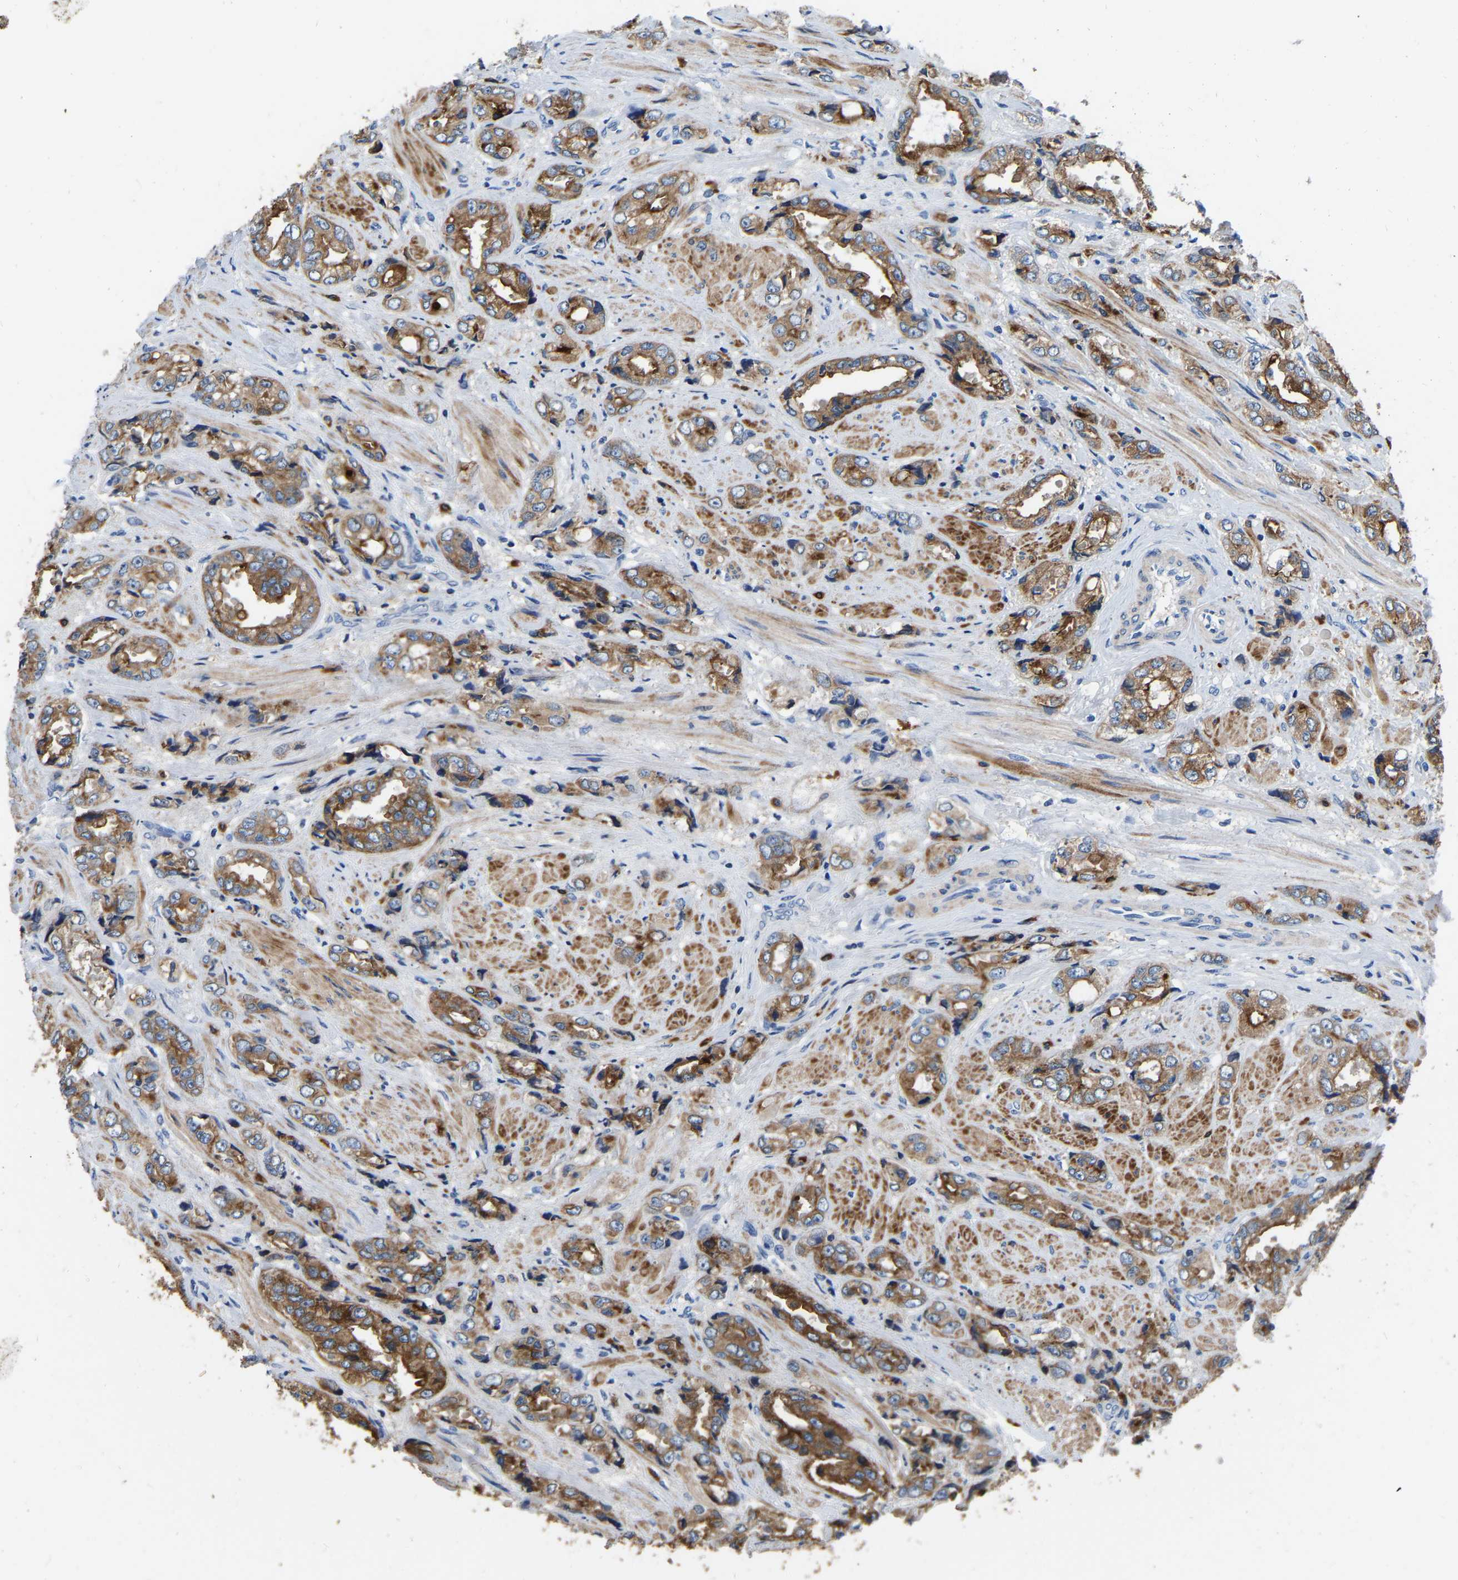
{"staining": {"intensity": "strong", "quantity": ">75%", "location": "cytoplasmic/membranous"}, "tissue": "prostate cancer", "cell_type": "Tumor cells", "image_type": "cancer", "snomed": [{"axis": "morphology", "description": "Adenocarcinoma, High grade"}, {"axis": "topography", "description": "Prostate"}], "caption": "Protein analysis of prostate cancer tissue displays strong cytoplasmic/membranous expression in approximately >75% of tumor cells.", "gene": "RAB27B", "patient": {"sex": "male", "age": 61}}